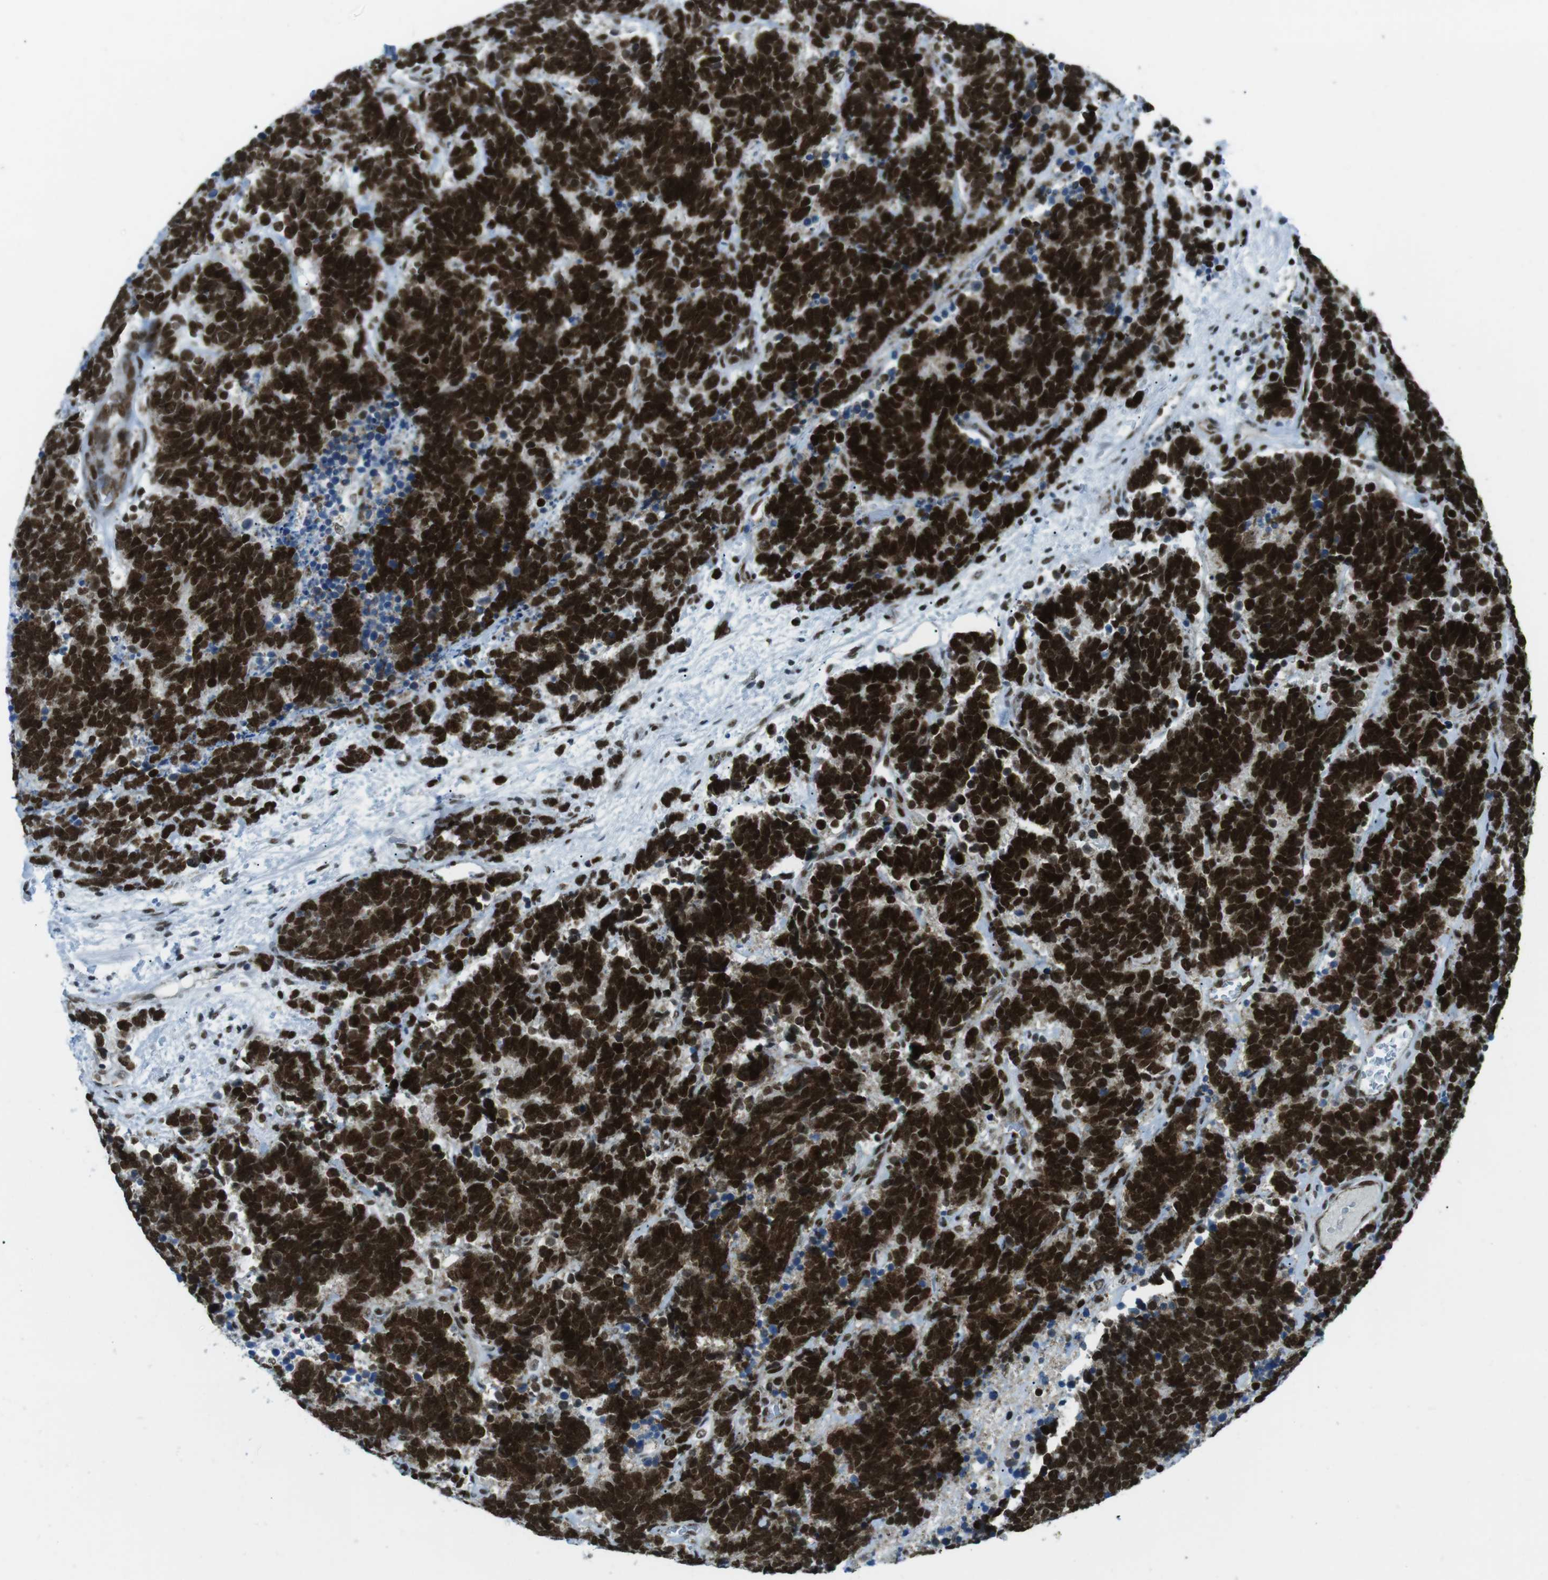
{"staining": {"intensity": "strong", "quantity": ">75%", "location": "nuclear"}, "tissue": "carcinoid", "cell_type": "Tumor cells", "image_type": "cancer", "snomed": [{"axis": "morphology", "description": "Carcinoma, NOS"}, {"axis": "morphology", "description": "Carcinoid, malignant, NOS"}, {"axis": "topography", "description": "Urinary bladder"}], "caption": "Immunohistochemical staining of human carcinoma shows strong nuclear protein staining in about >75% of tumor cells.", "gene": "ARID1A", "patient": {"sex": "male", "age": 57}}